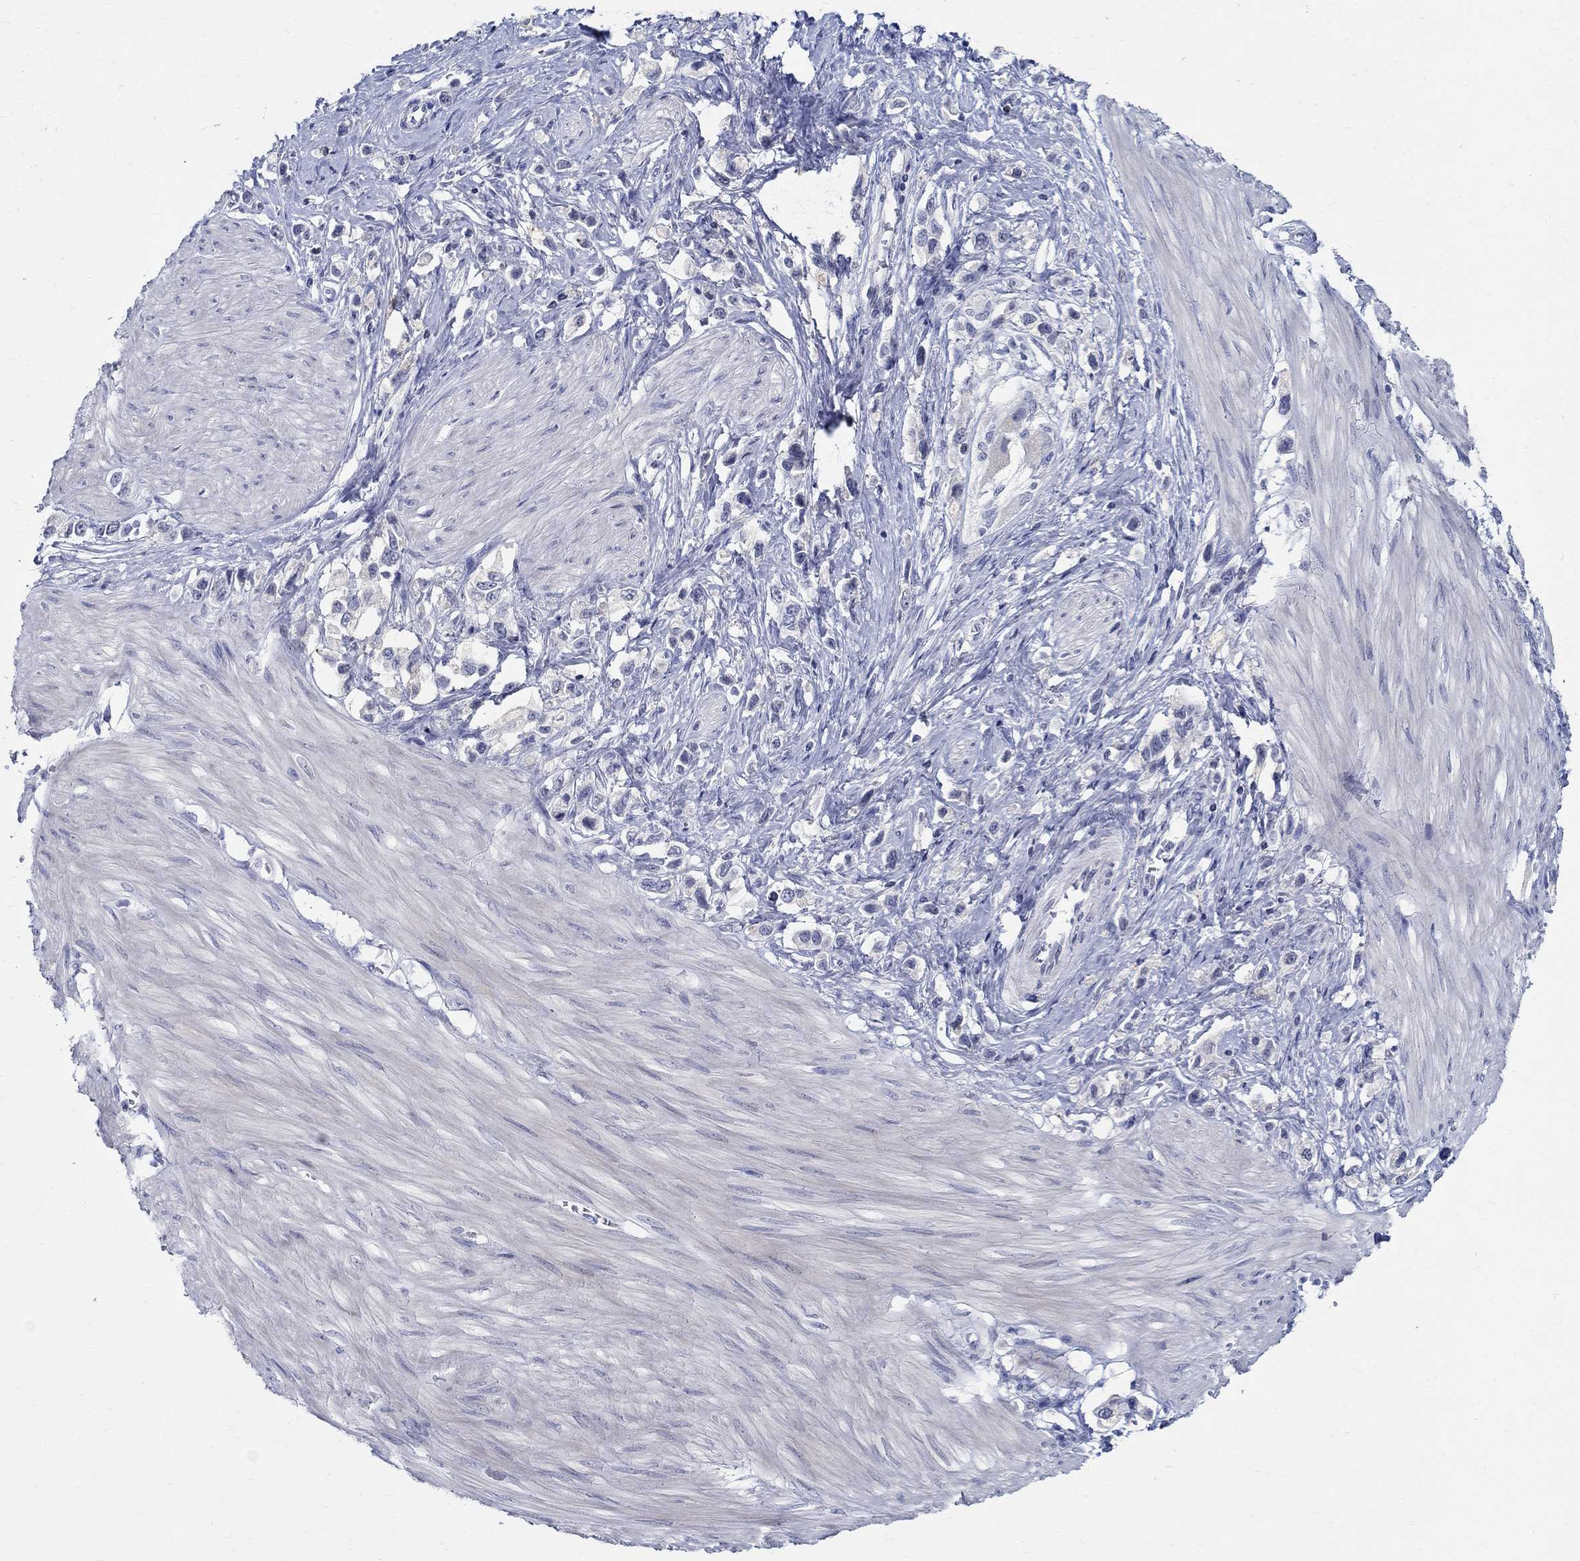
{"staining": {"intensity": "negative", "quantity": "none", "location": "none"}, "tissue": "stomach cancer", "cell_type": "Tumor cells", "image_type": "cancer", "snomed": [{"axis": "morphology", "description": "Normal tissue, NOS"}, {"axis": "morphology", "description": "Adenocarcinoma, NOS"}, {"axis": "morphology", "description": "Adenocarcinoma, High grade"}, {"axis": "topography", "description": "Stomach, upper"}, {"axis": "topography", "description": "Stomach"}], "caption": "Stomach adenocarcinoma stained for a protein using immunohistochemistry (IHC) exhibits no expression tumor cells.", "gene": "CETN1", "patient": {"sex": "female", "age": 65}}